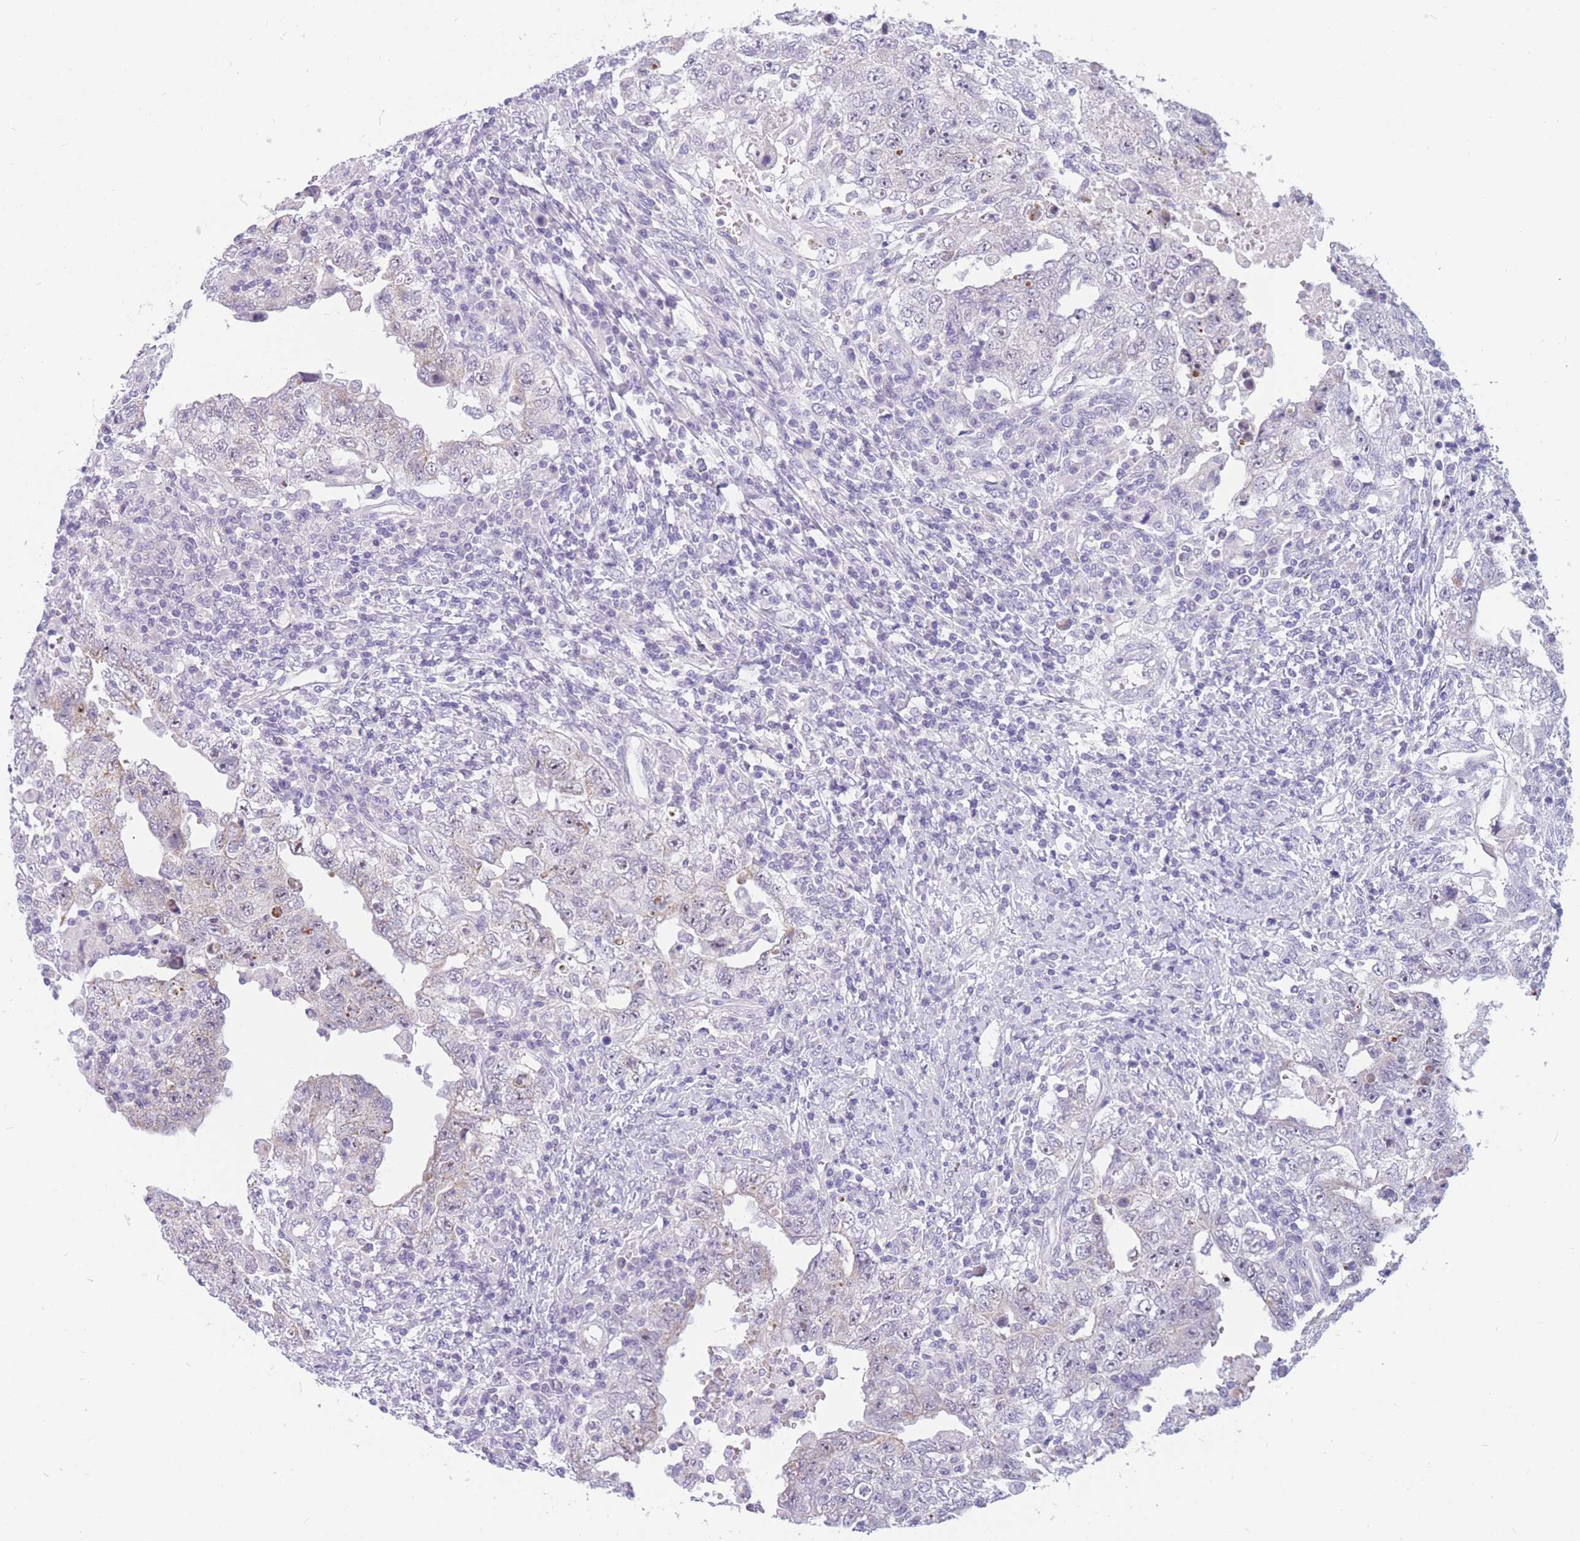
{"staining": {"intensity": "negative", "quantity": "none", "location": "none"}, "tissue": "testis cancer", "cell_type": "Tumor cells", "image_type": "cancer", "snomed": [{"axis": "morphology", "description": "Carcinoma, Embryonal, NOS"}, {"axis": "topography", "description": "Testis"}], "caption": "Tumor cells are negative for brown protein staining in testis cancer.", "gene": "DDX49", "patient": {"sex": "male", "age": 26}}